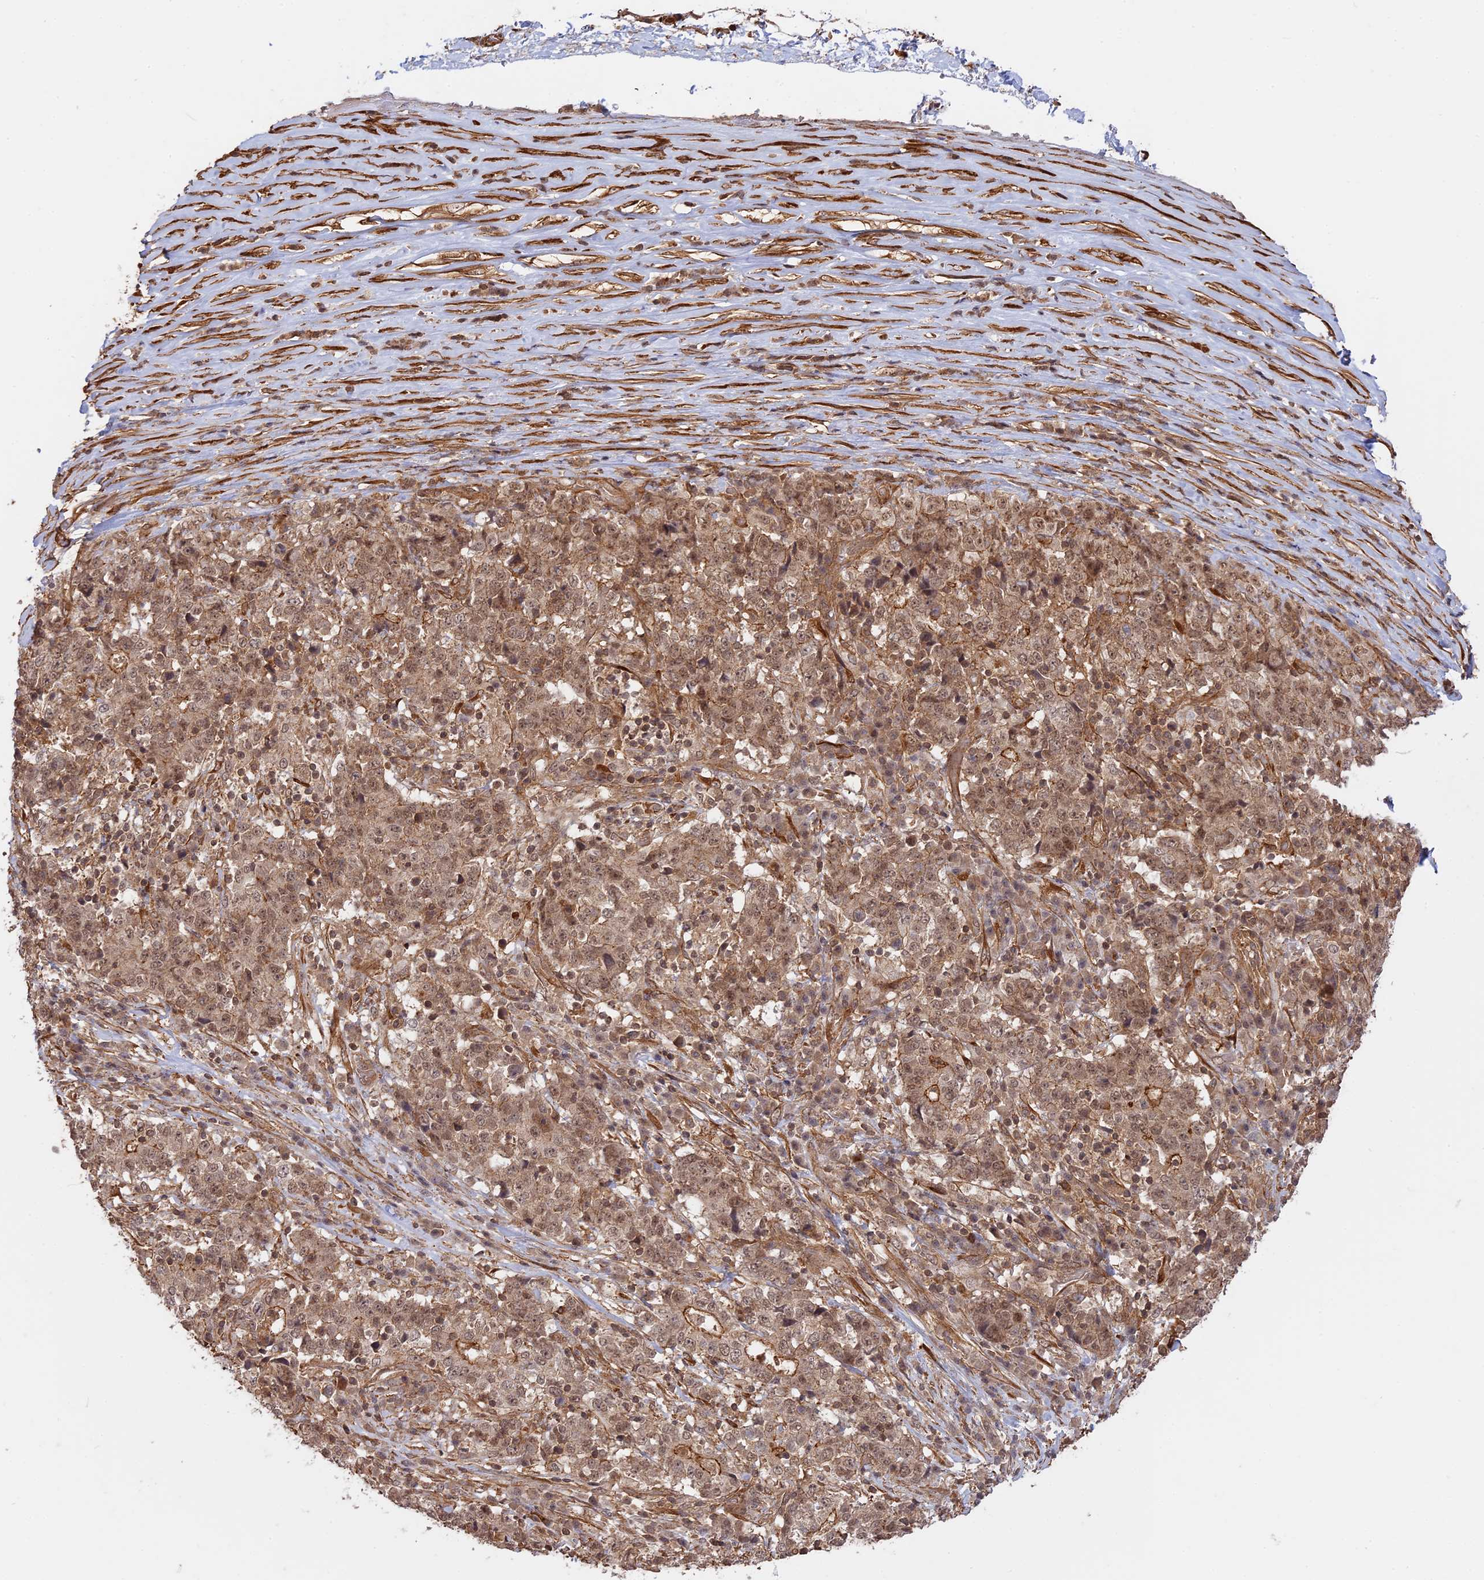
{"staining": {"intensity": "weak", "quantity": ">75%", "location": "cytoplasmic/membranous"}, "tissue": "stomach cancer", "cell_type": "Tumor cells", "image_type": "cancer", "snomed": [{"axis": "morphology", "description": "Adenocarcinoma, NOS"}, {"axis": "topography", "description": "Stomach"}], "caption": "Stomach adenocarcinoma stained with a protein marker demonstrates weak staining in tumor cells.", "gene": "CCDC174", "patient": {"sex": "male", "age": 59}}